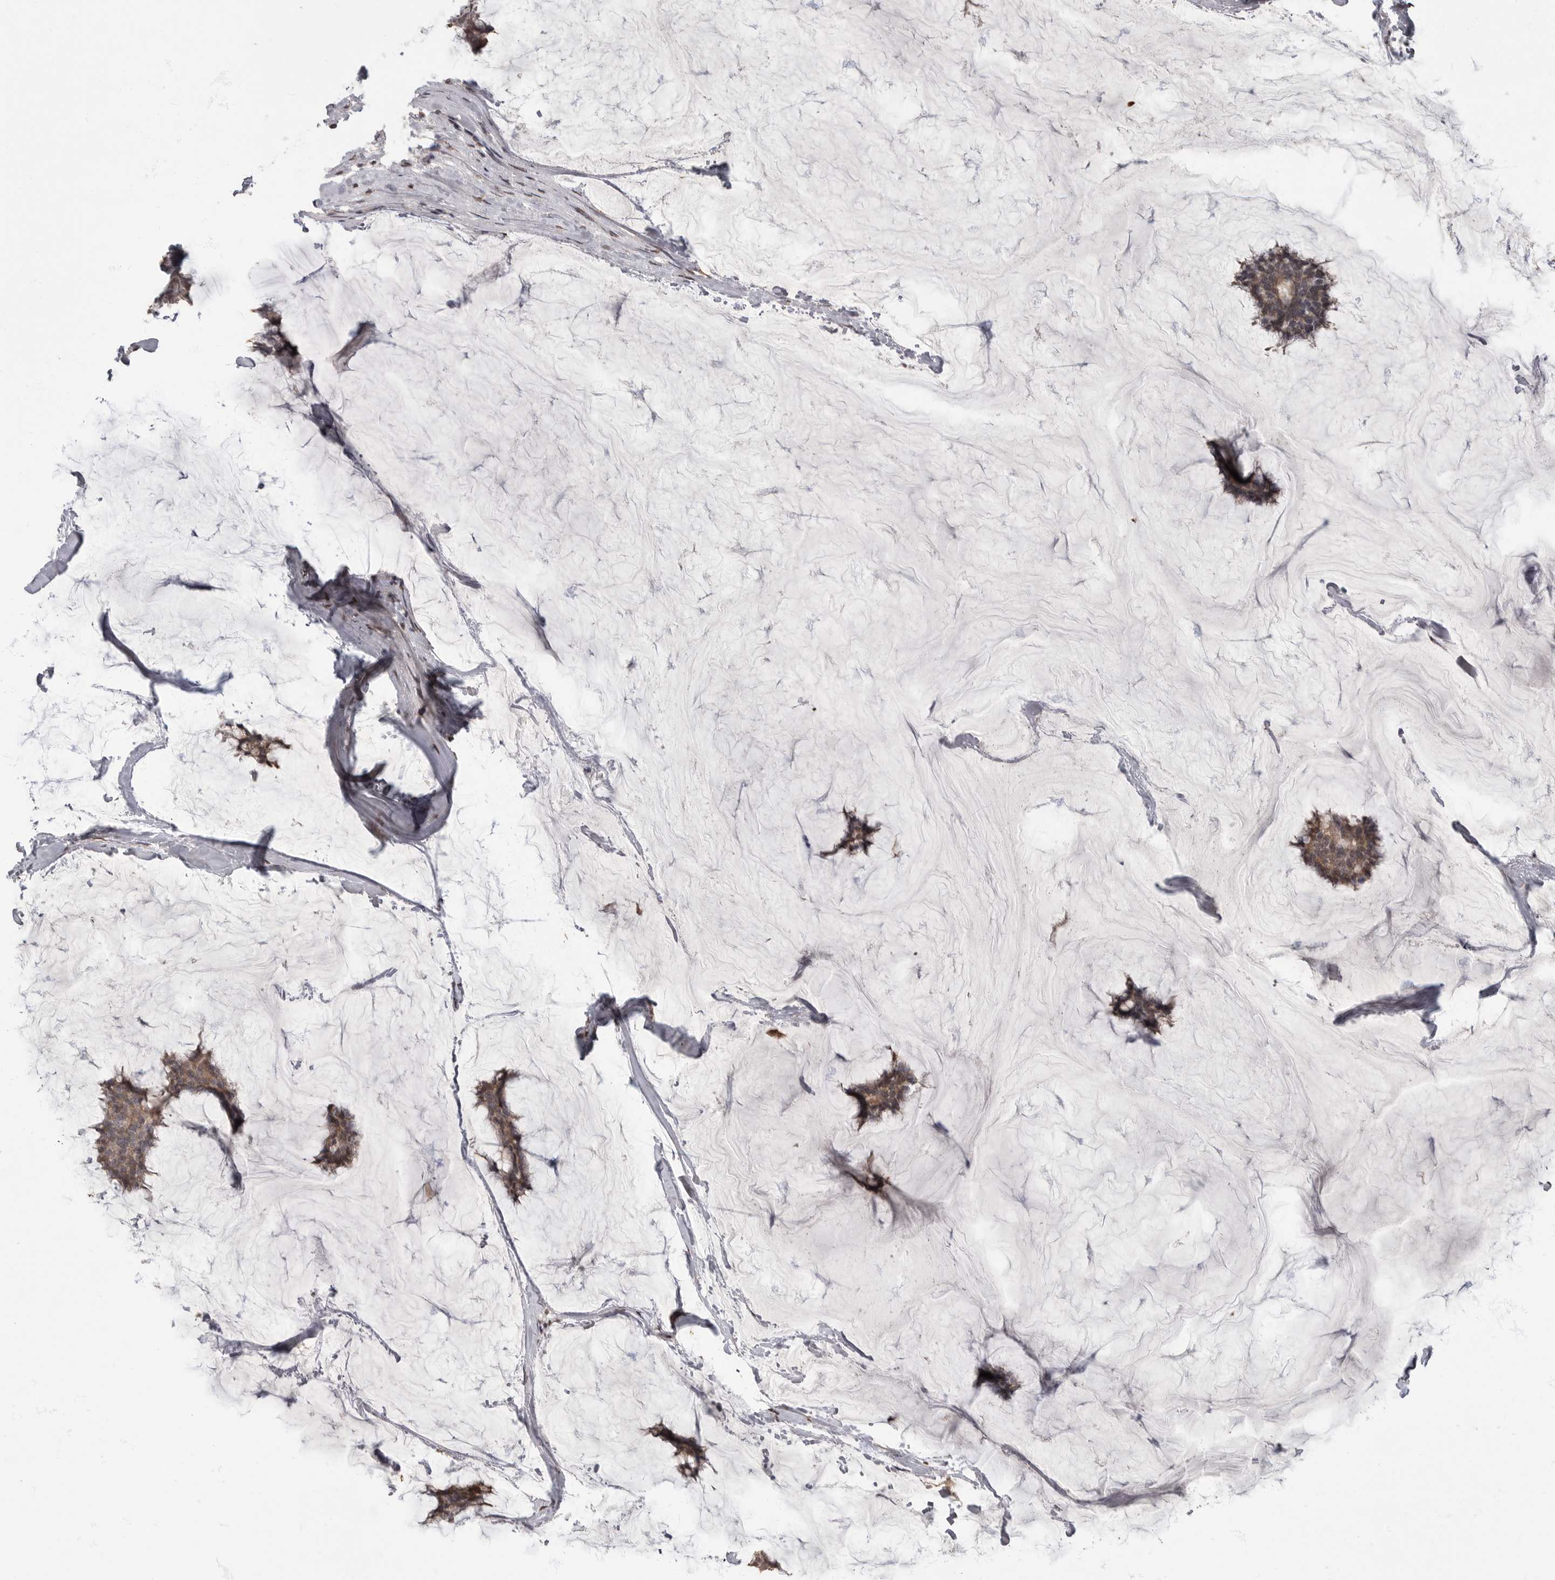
{"staining": {"intensity": "weak", "quantity": ">75%", "location": "cytoplasmic/membranous,nuclear"}, "tissue": "breast cancer", "cell_type": "Tumor cells", "image_type": "cancer", "snomed": [{"axis": "morphology", "description": "Duct carcinoma"}, {"axis": "topography", "description": "Breast"}], "caption": "High-power microscopy captured an IHC histopathology image of infiltrating ductal carcinoma (breast), revealing weak cytoplasmic/membranous and nuclear staining in about >75% of tumor cells.", "gene": "MAFG", "patient": {"sex": "female", "age": 93}}